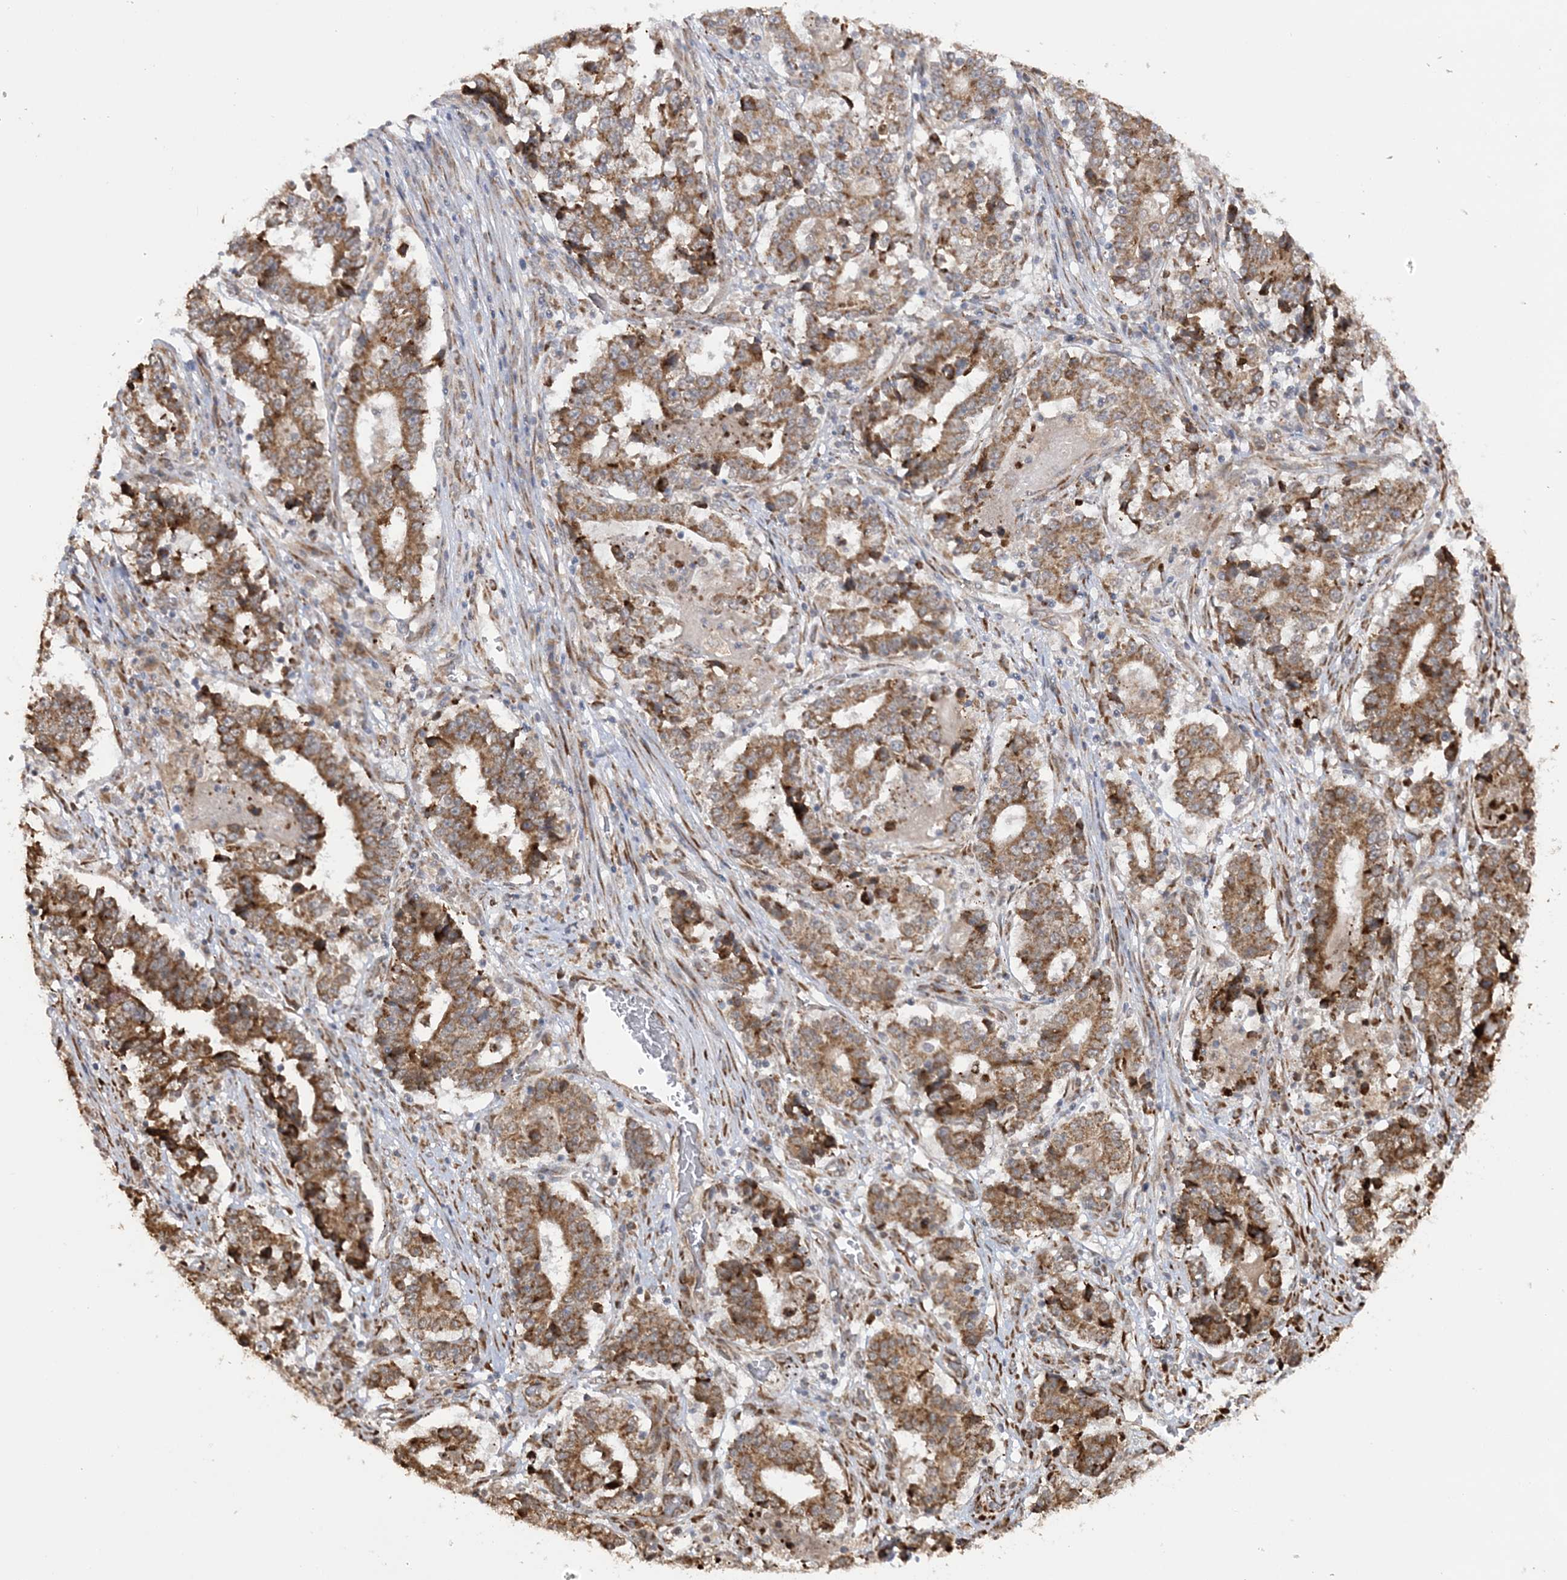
{"staining": {"intensity": "moderate", "quantity": ">75%", "location": "cytoplasmic/membranous"}, "tissue": "stomach cancer", "cell_type": "Tumor cells", "image_type": "cancer", "snomed": [{"axis": "morphology", "description": "Adenocarcinoma, NOS"}, {"axis": "topography", "description": "Stomach"}], "caption": "Human stomach cancer stained with a brown dye shows moderate cytoplasmic/membranous positive expression in approximately >75% of tumor cells.", "gene": "MRPL47", "patient": {"sex": "male", "age": 59}}